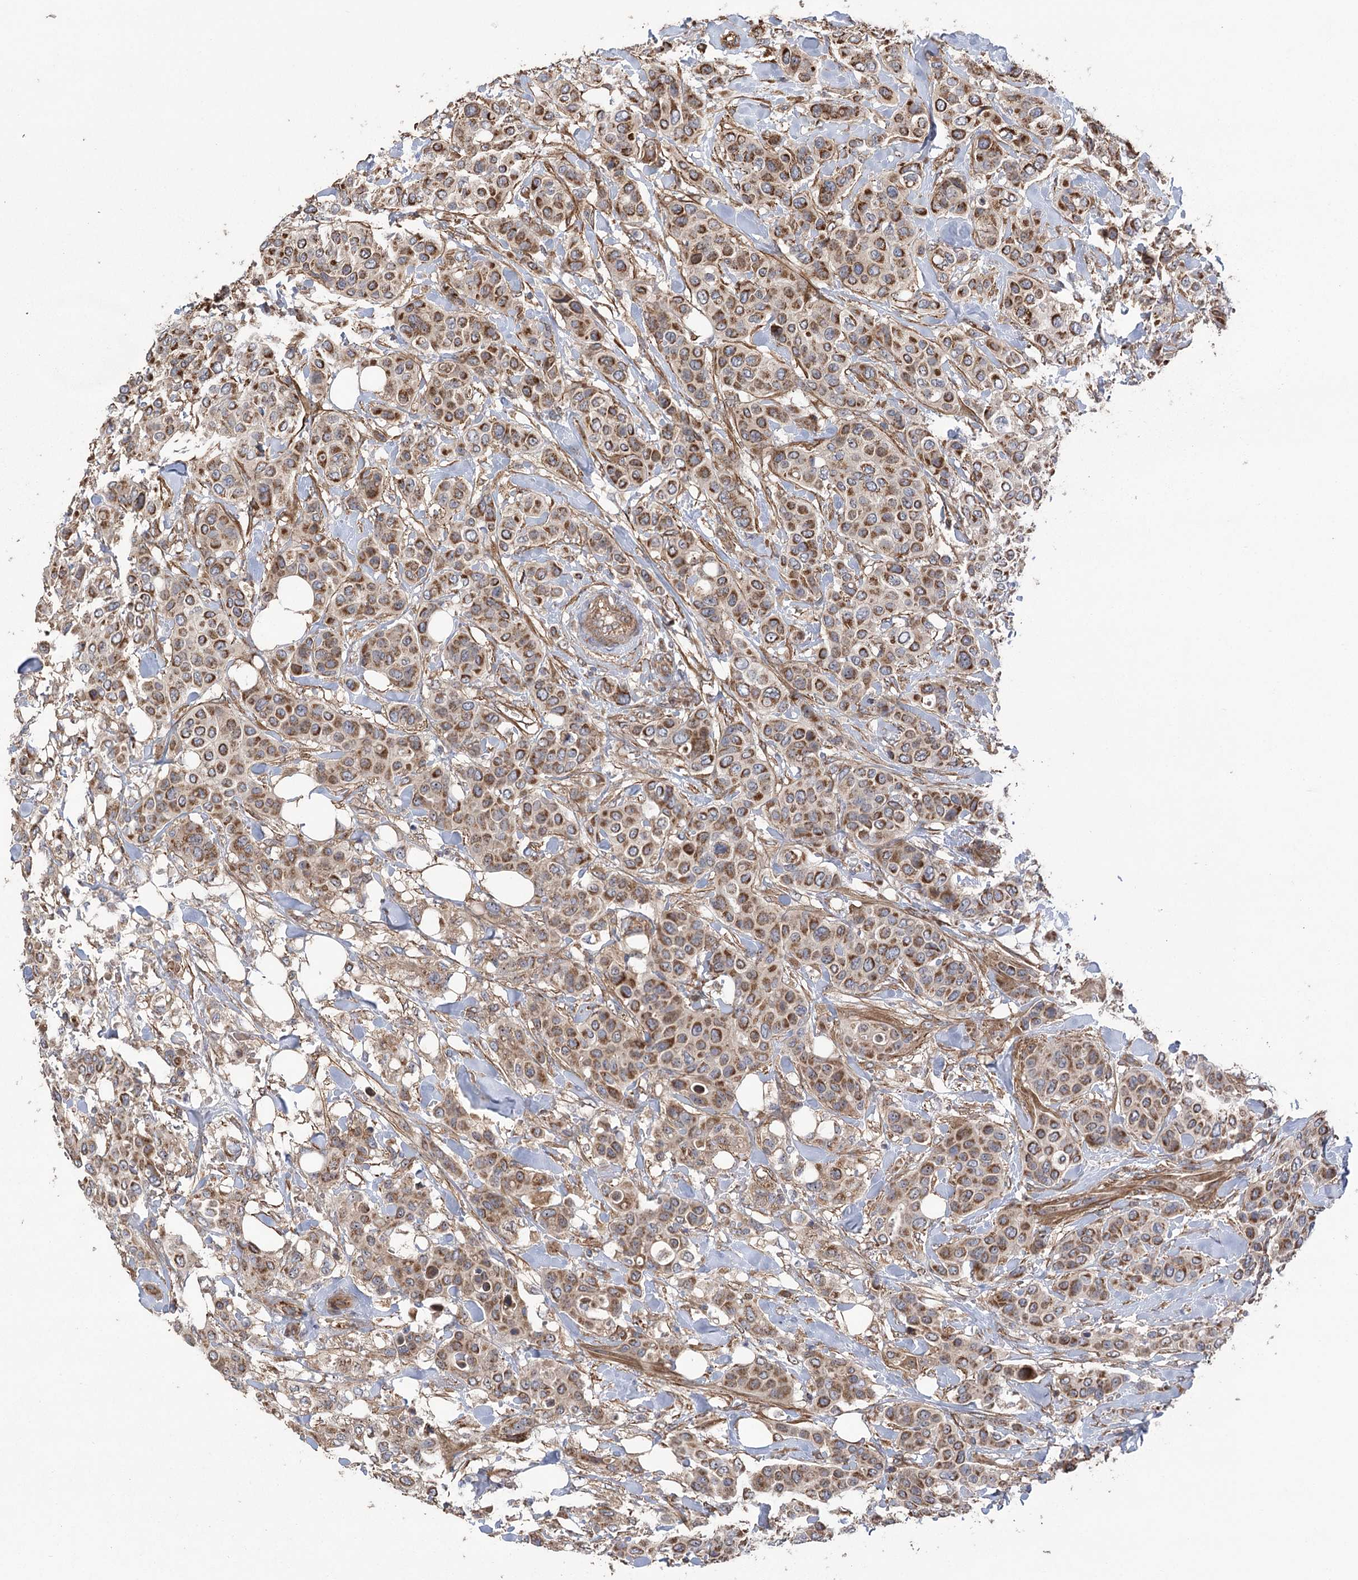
{"staining": {"intensity": "strong", "quantity": ">75%", "location": "cytoplasmic/membranous"}, "tissue": "breast cancer", "cell_type": "Tumor cells", "image_type": "cancer", "snomed": [{"axis": "morphology", "description": "Lobular carcinoma"}, {"axis": "topography", "description": "Breast"}], "caption": "A high-resolution image shows IHC staining of breast lobular carcinoma, which exhibits strong cytoplasmic/membranous staining in approximately >75% of tumor cells.", "gene": "RWDD4", "patient": {"sex": "female", "age": 51}}